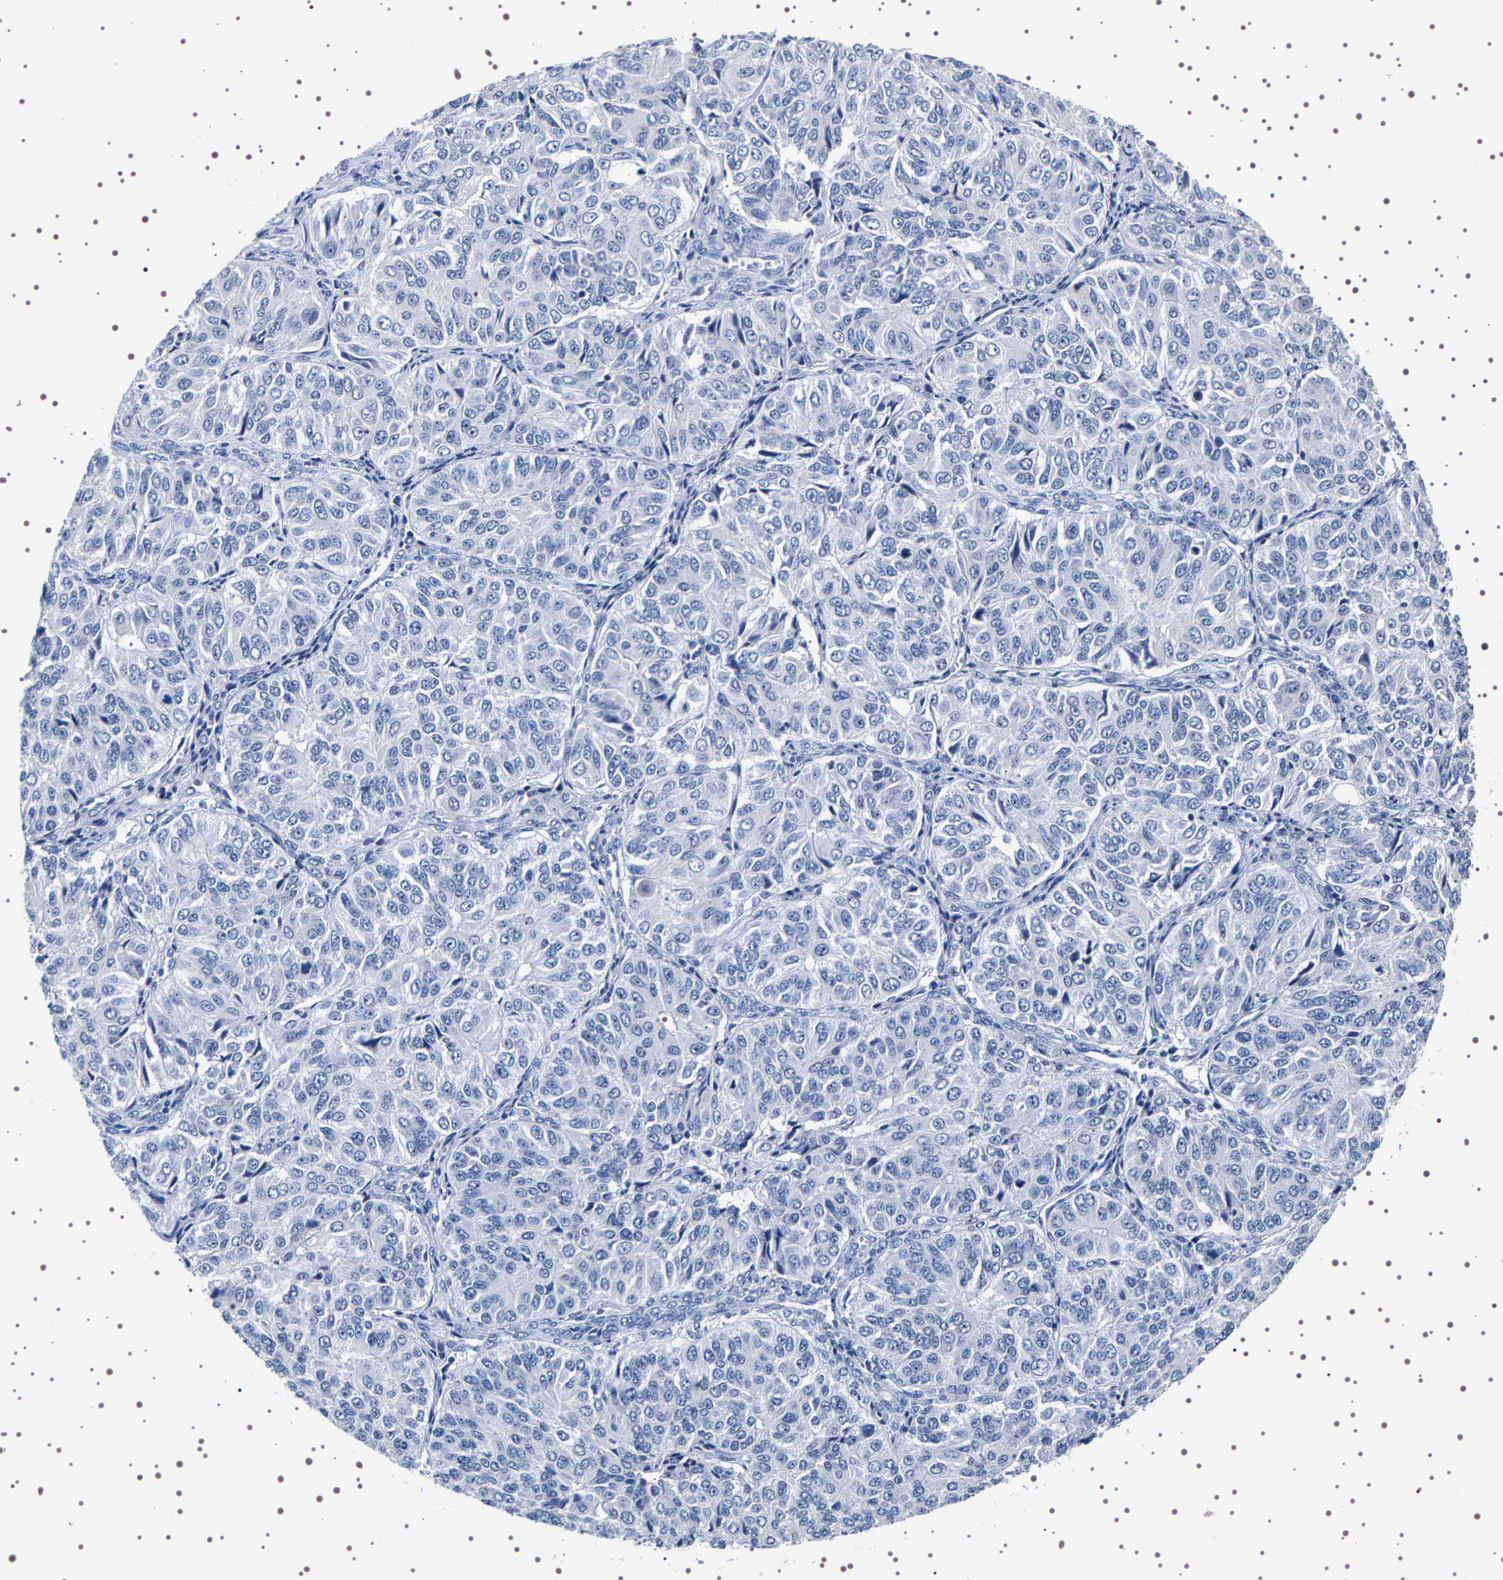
{"staining": {"intensity": "negative", "quantity": "none", "location": "none"}, "tissue": "ovarian cancer", "cell_type": "Tumor cells", "image_type": "cancer", "snomed": [{"axis": "morphology", "description": "Carcinoma, endometroid"}, {"axis": "topography", "description": "Ovary"}], "caption": "The micrograph reveals no significant positivity in tumor cells of ovarian cancer (endometroid carcinoma).", "gene": "UBQLN3", "patient": {"sex": "female", "age": 51}}